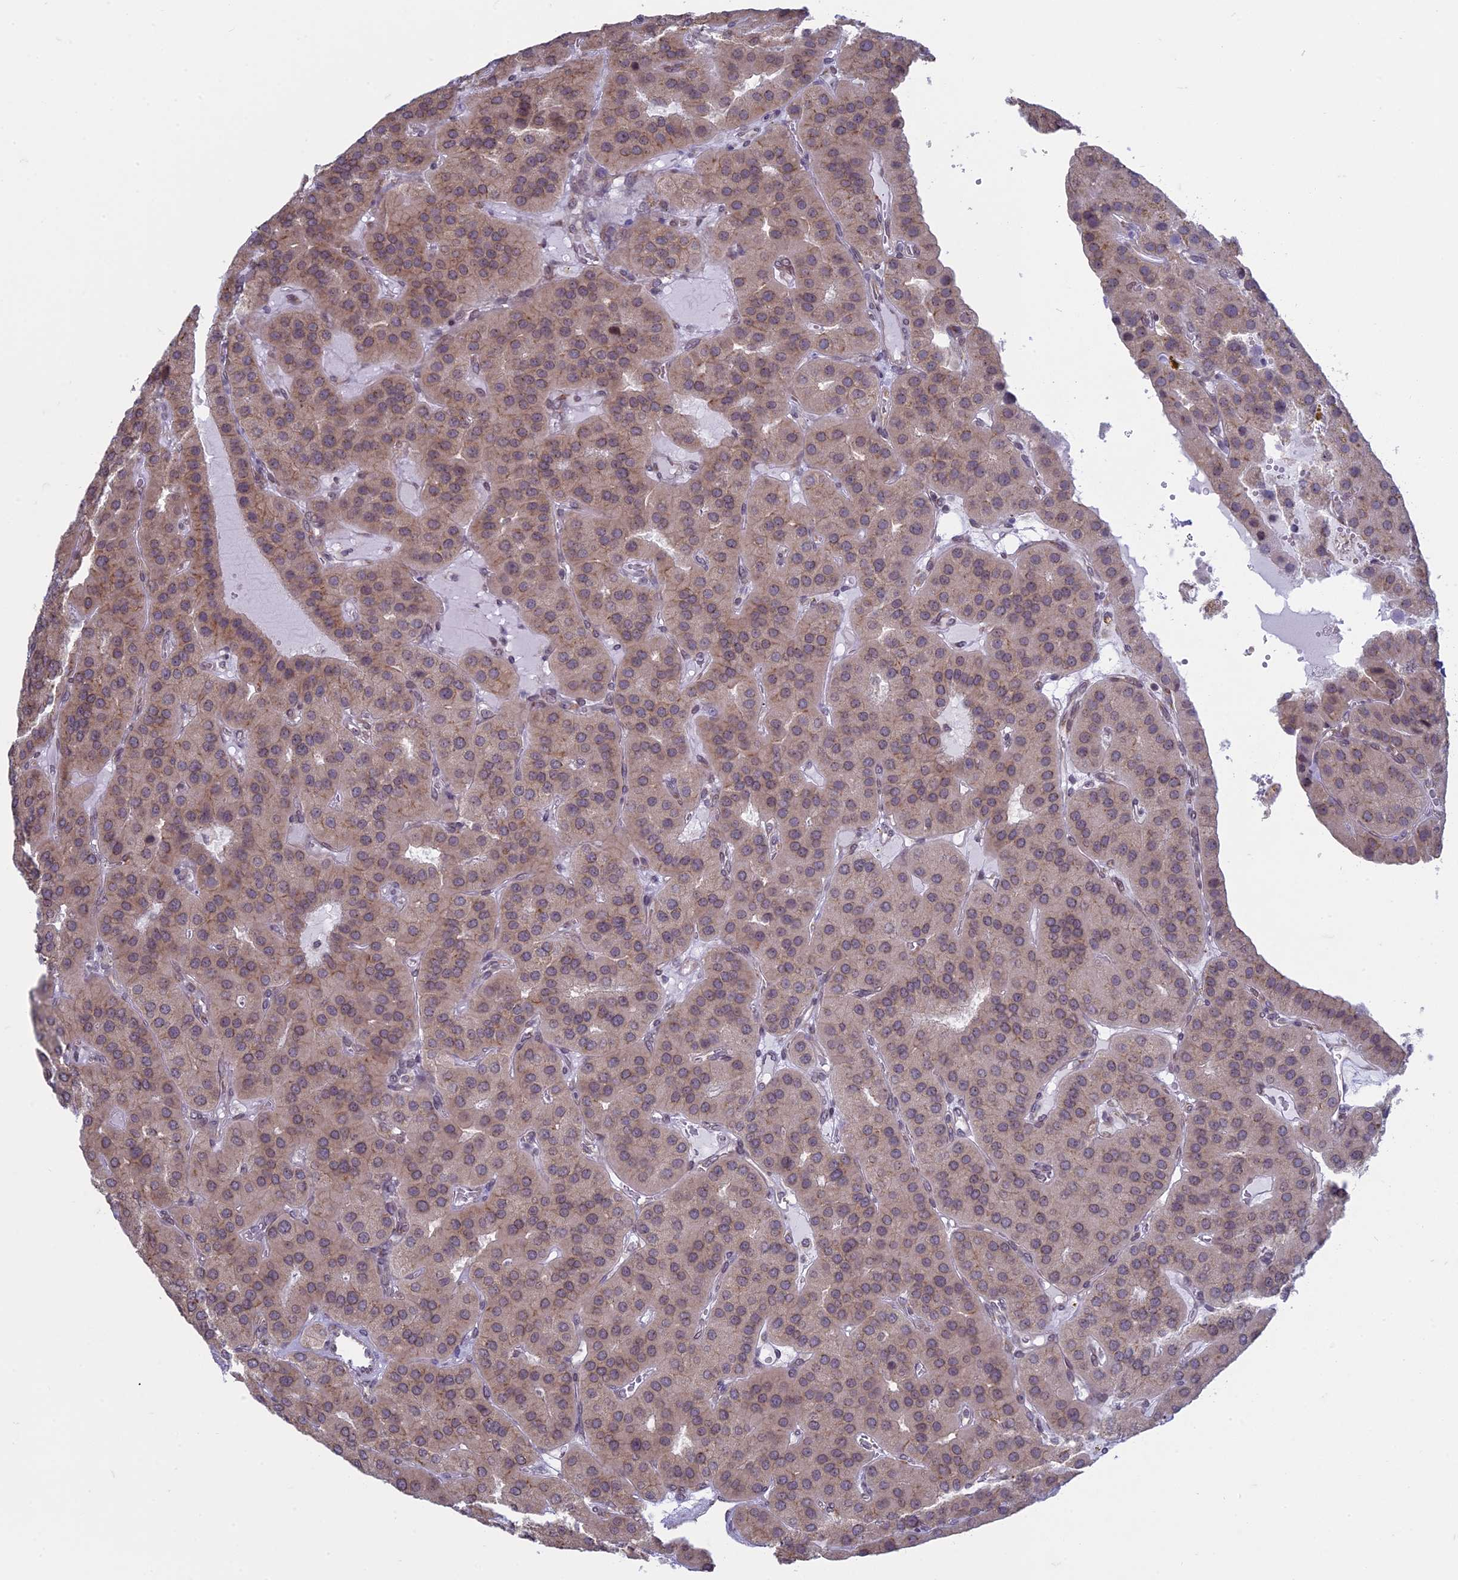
{"staining": {"intensity": "weak", "quantity": ">75%", "location": "cytoplasmic/membranous"}, "tissue": "parathyroid gland", "cell_type": "Glandular cells", "image_type": "normal", "snomed": [{"axis": "morphology", "description": "Normal tissue, NOS"}, {"axis": "morphology", "description": "Adenoma, NOS"}, {"axis": "topography", "description": "Parathyroid gland"}], "caption": "Immunohistochemical staining of unremarkable human parathyroid gland displays low levels of weak cytoplasmic/membranous expression in approximately >75% of glandular cells.", "gene": "RPS19BP1", "patient": {"sex": "female", "age": 86}}